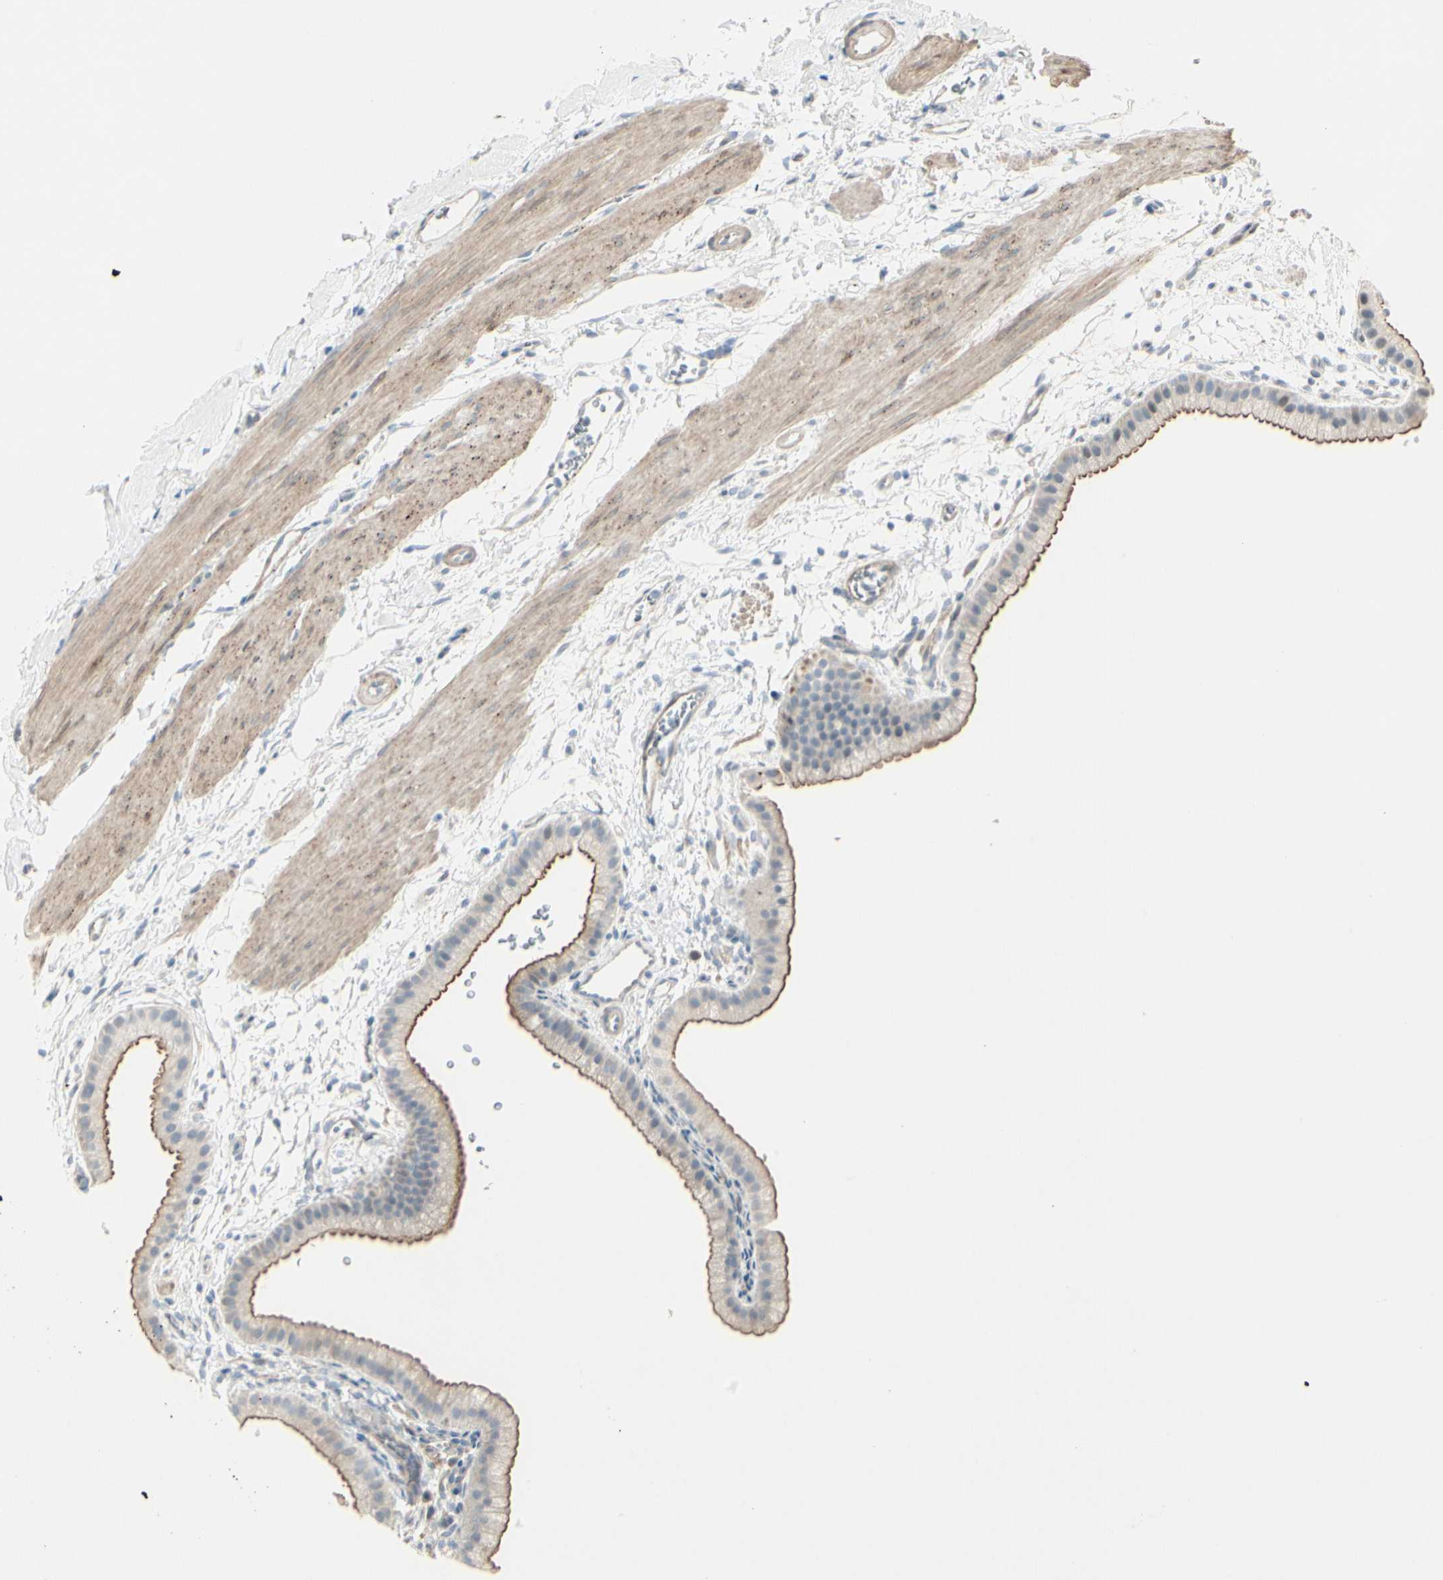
{"staining": {"intensity": "moderate", "quantity": ">75%", "location": "cytoplasmic/membranous"}, "tissue": "gallbladder", "cell_type": "Glandular cells", "image_type": "normal", "snomed": [{"axis": "morphology", "description": "Normal tissue, NOS"}, {"axis": "topography", "description": "Gallbladder"}], "caption": "This image reveals immunohistochemistry staining of benign human gallbladder, with medium moderate cytoplasmic/membranous expression in approximately >75% of glandular cells.", "gene": "CACNA2D1", "patient": {"sex": "female", "age": 64}}